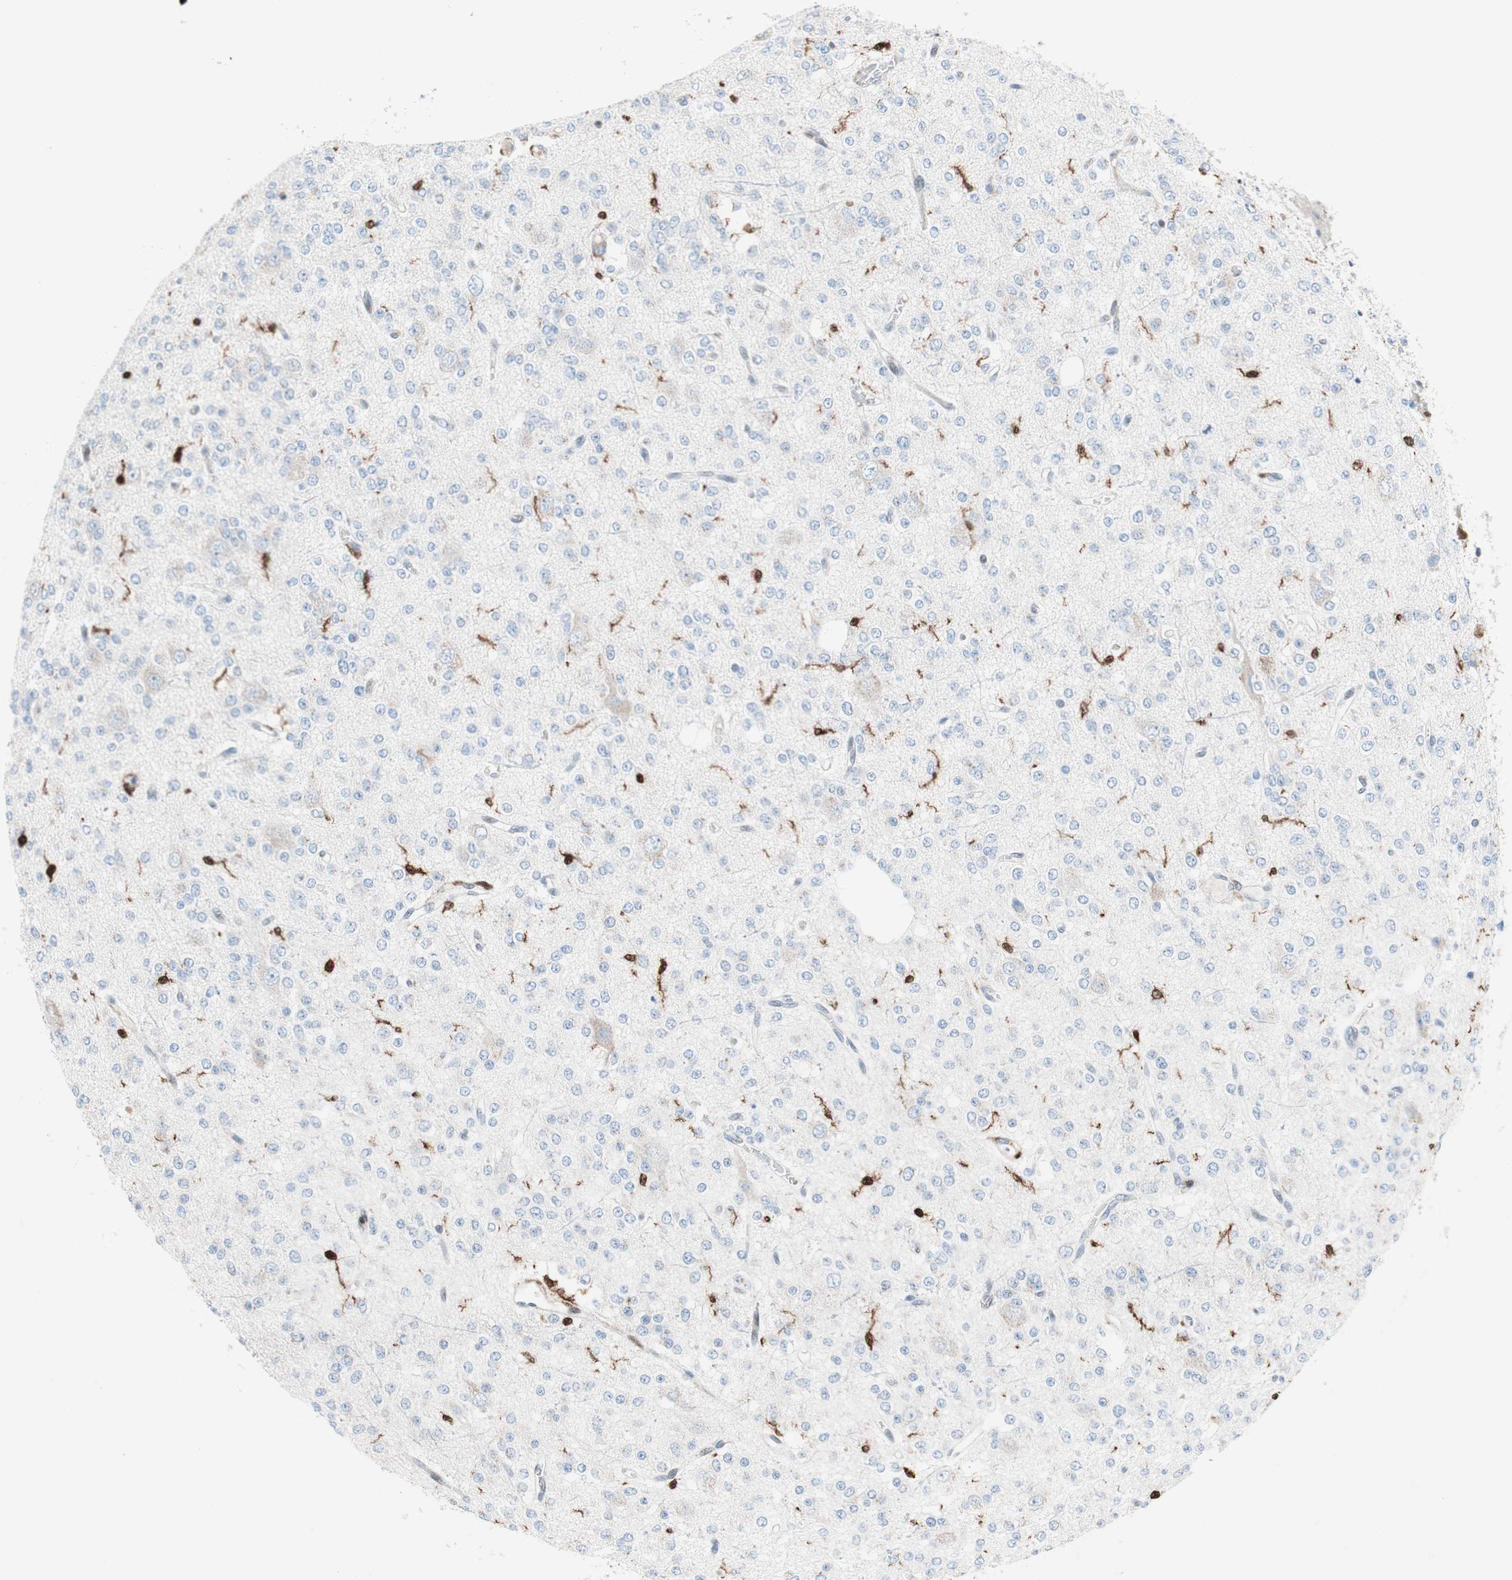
{"staining": {"intensity": "negative", "quantity": "none", "location": "none"}, "tissue": "glioma", "cell_type": "Tumor cells", "image_type": "cancer", "snomed": [{"axis": "morphology", "description": "Glioma, malignant, Low grade"}, {"axis": "topography", "description": "Brain"}], "caption": "Immunohistochemistry (IHC) of human malignant glioma (low-grade) exhibits no positivity in tumor cells.", "gene": "RGS10", "patient": {"sex": "male", "age": 38}}